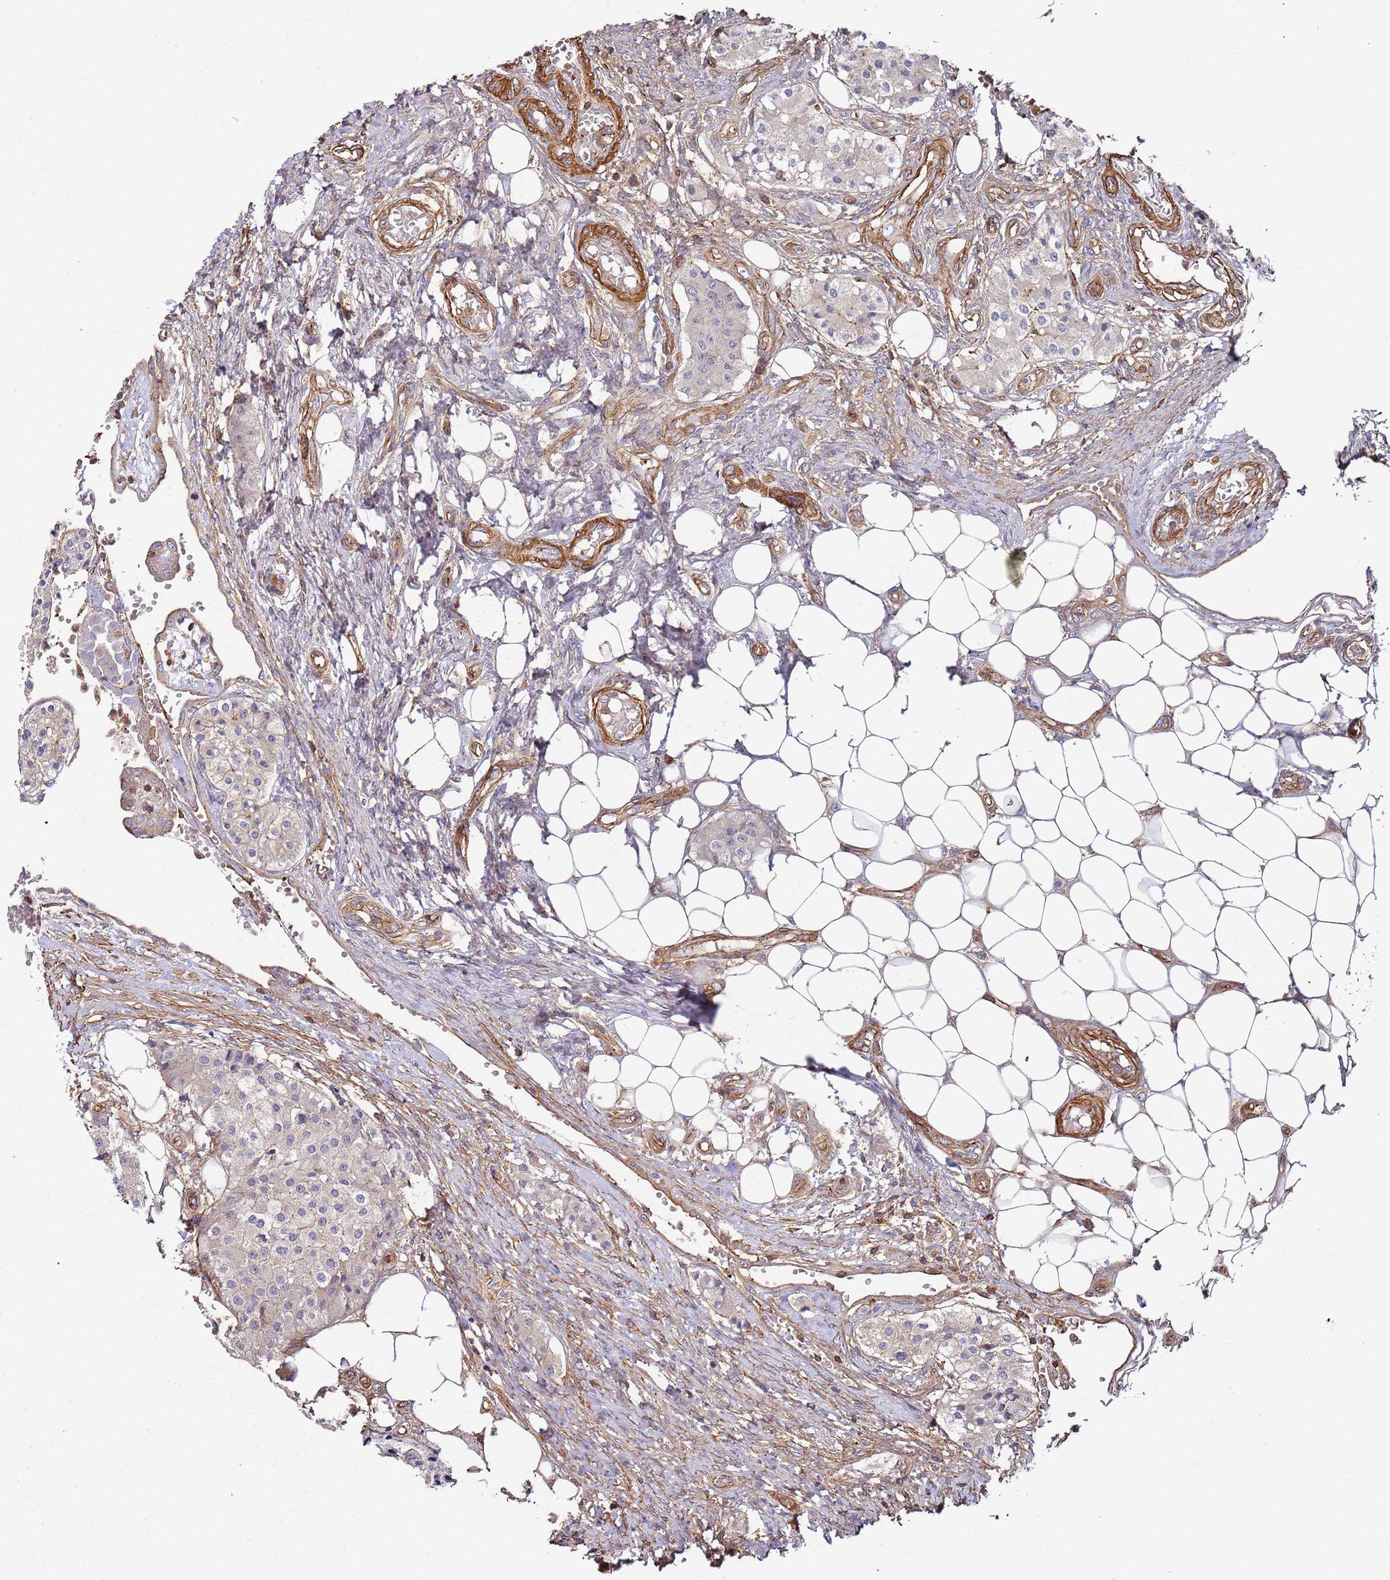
{"staining": {"intensity": "negative", "quantity": "none", "location": "none"}, "tissue": "carcinoid", "cell_type": "Tumor cells", "image_type": "cancer", "snomed": [{"axis": "morphology", "description": "Carcinoid, malignant, NOS"}, {"axis": "topography", "description": "Colon"}], "caption": "A high-resolution micrograph shows immunohistochemistry (IHC) staining of carcinoid (malignant), which shows no significant positivity in tumor cells. (Brightfield microscopy of DAB (3,3'-diaminobenzidine) immunohistochemistry (IHC) at high magnification).", "gene": "CYP2U1", "patient": {"sex": "female", "age": 52}}